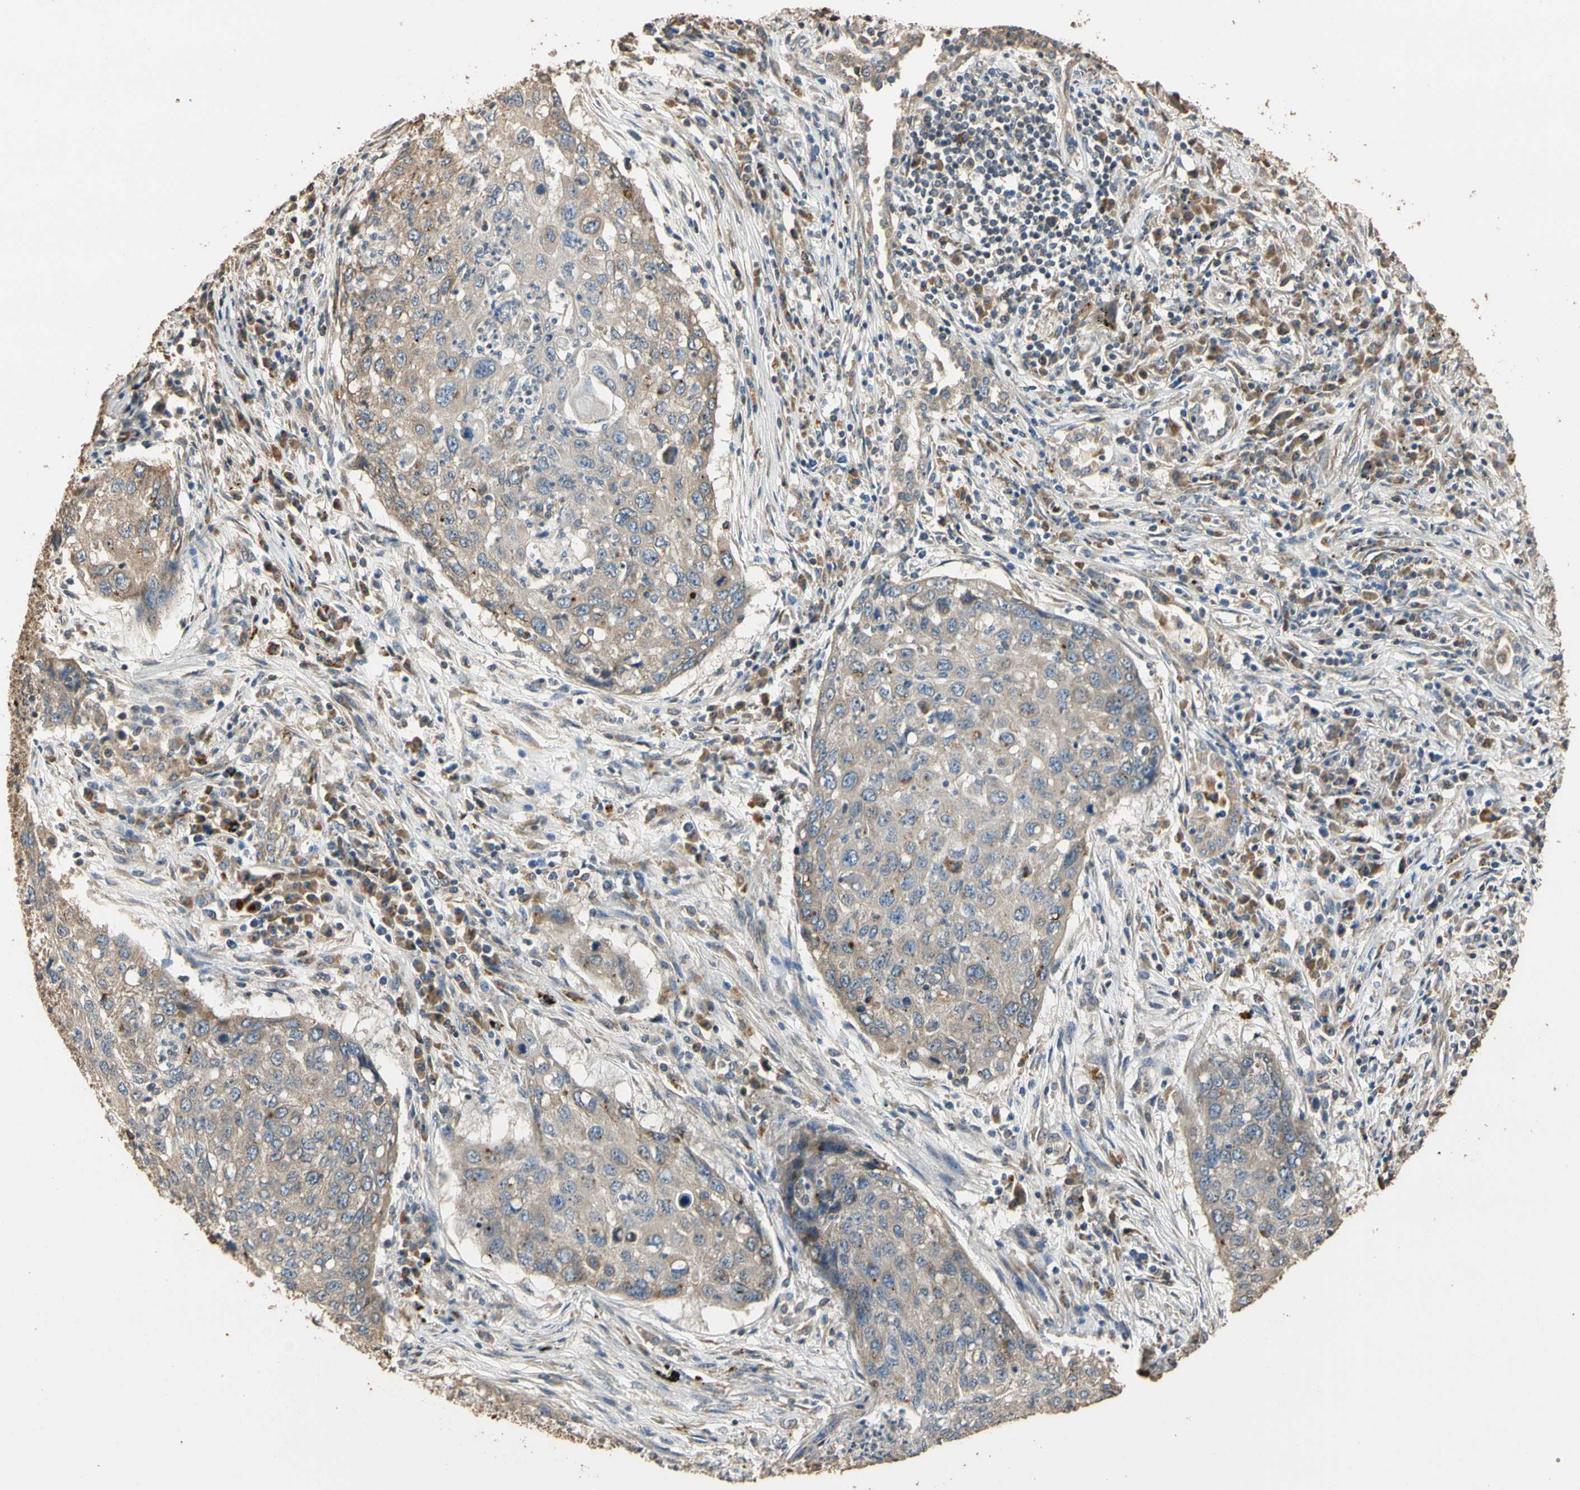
{"staining": {"intensity": "weak", "quantity": "25%-75%", "location": "cytoplasmic/membranous"}, "tissue": "lung cancer", "cell_type": "Tumor cells", "image_type": "cancer", "snomed": [{"axis": "morphology", "description": "Squamous cell carcinoma, NOS"}, {"axis": "topography", "description": "Lung"}], "caption": "High-magnification brightfield microscopy of lung cancer stained with DAB (3,3'-diaminobenzidine) (brown) and counterstained with hematoxylin (blue). tumor cells exhibit weak cytoplasmic/membranous expression is appreciated in approximately25%-75% of cells.", "gene": "STX18", "patient": {"sex": "female", "age": 63}}